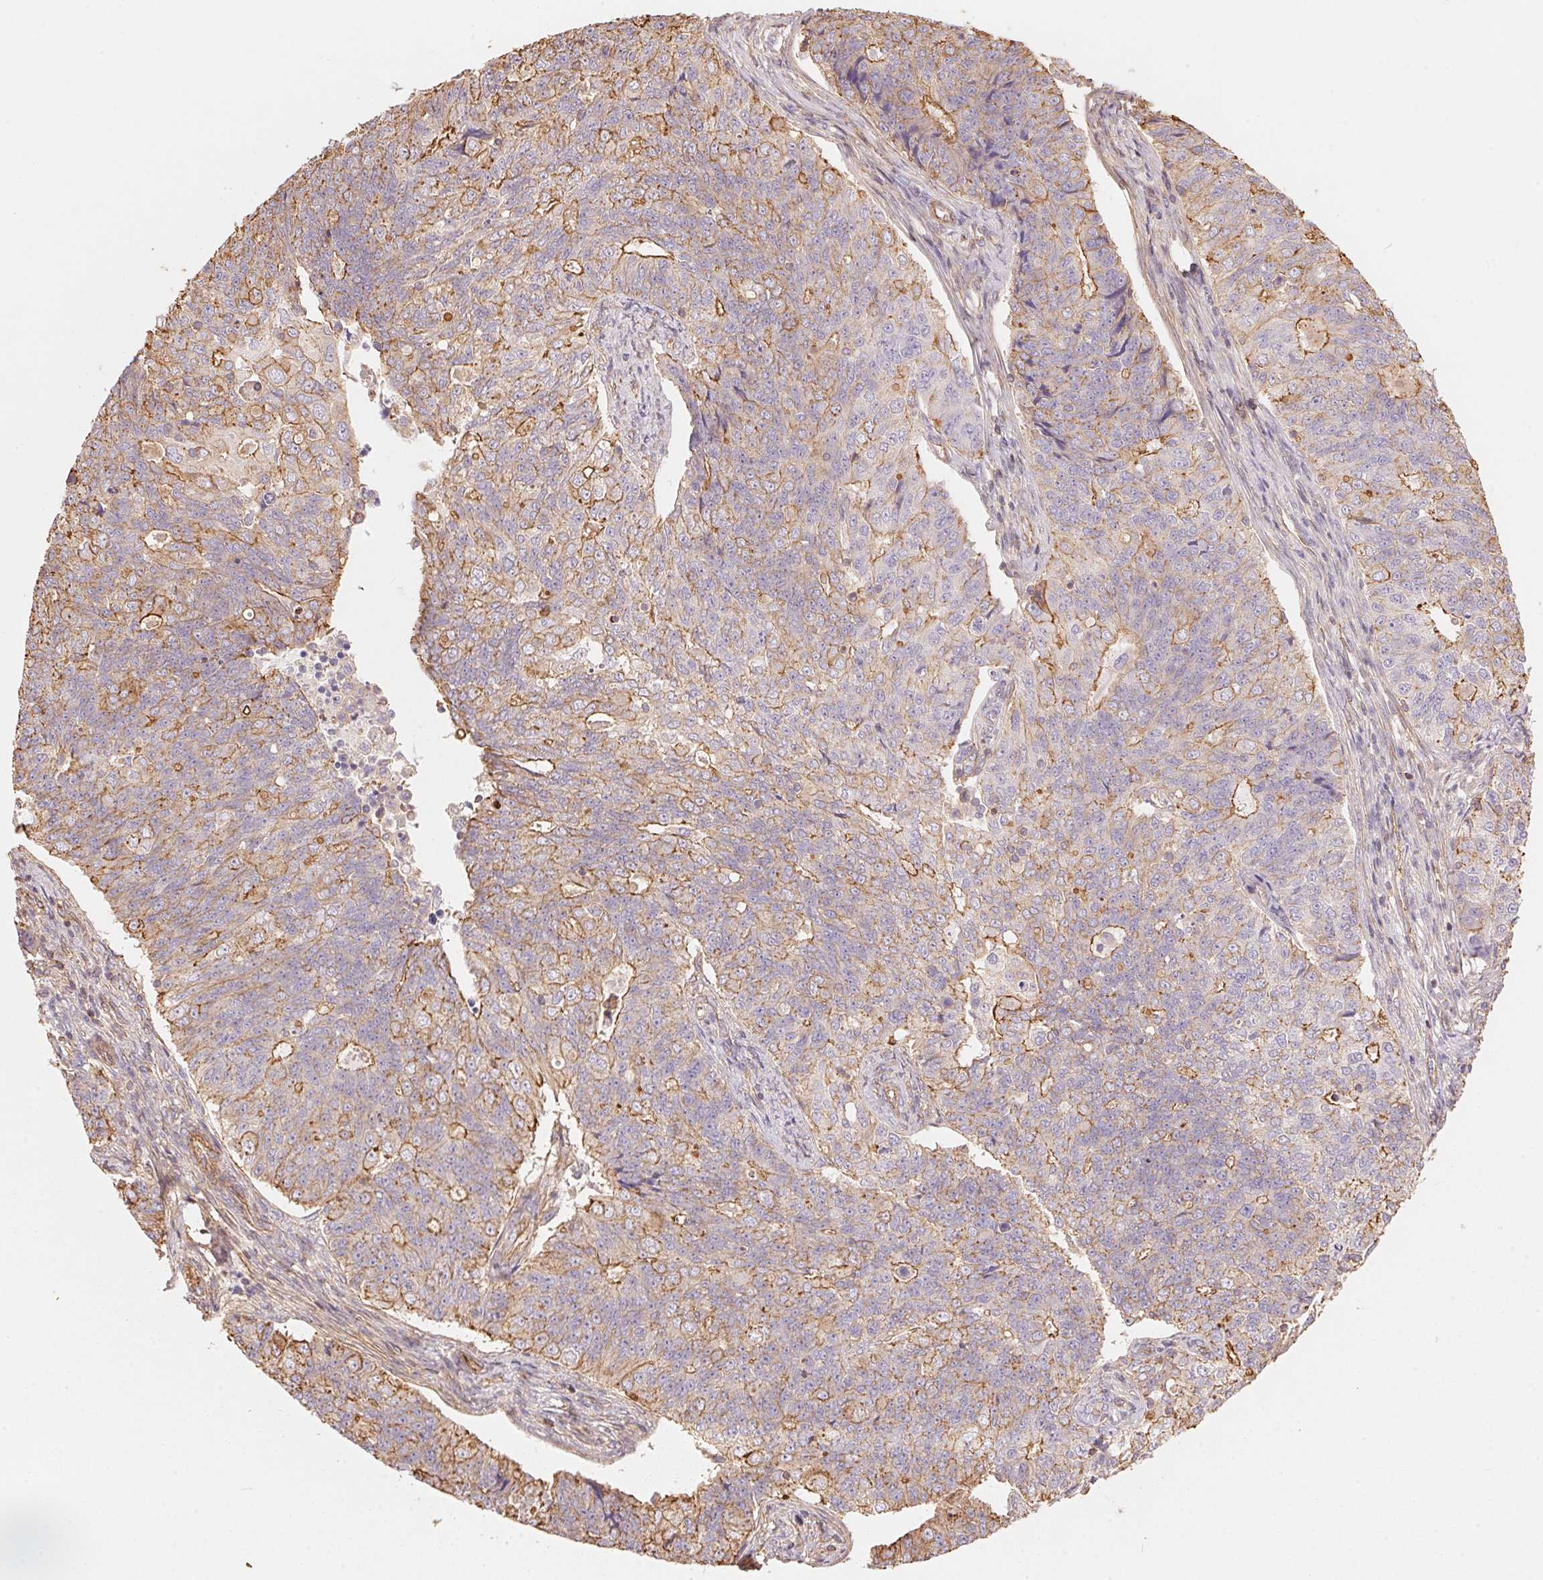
{"staining": {"intensity": "moderate", "quantity": "25%-75%", "location": "cytoplasmic/membranous"}, "tissue": "endometrial cancer", "cell_type": "Tumor cells", "image_type": "cancer", "snomed": [{"axis": "morphology", "description": "Adenocarcinoma, NOS"}, {"axis": "topography", "description": "Endometrium"}], "caption": "Brown immunohistochemical staining in adenocarcinoma (endometrial) exhibits moderate cytoplasmic/membranous expression in about 25%-75% of tumor cells. The protein is shown in brown color, while the nuclei are stained blue.", "gene": "FRAS1", "patient": {"sex": "female", "age": 43}}